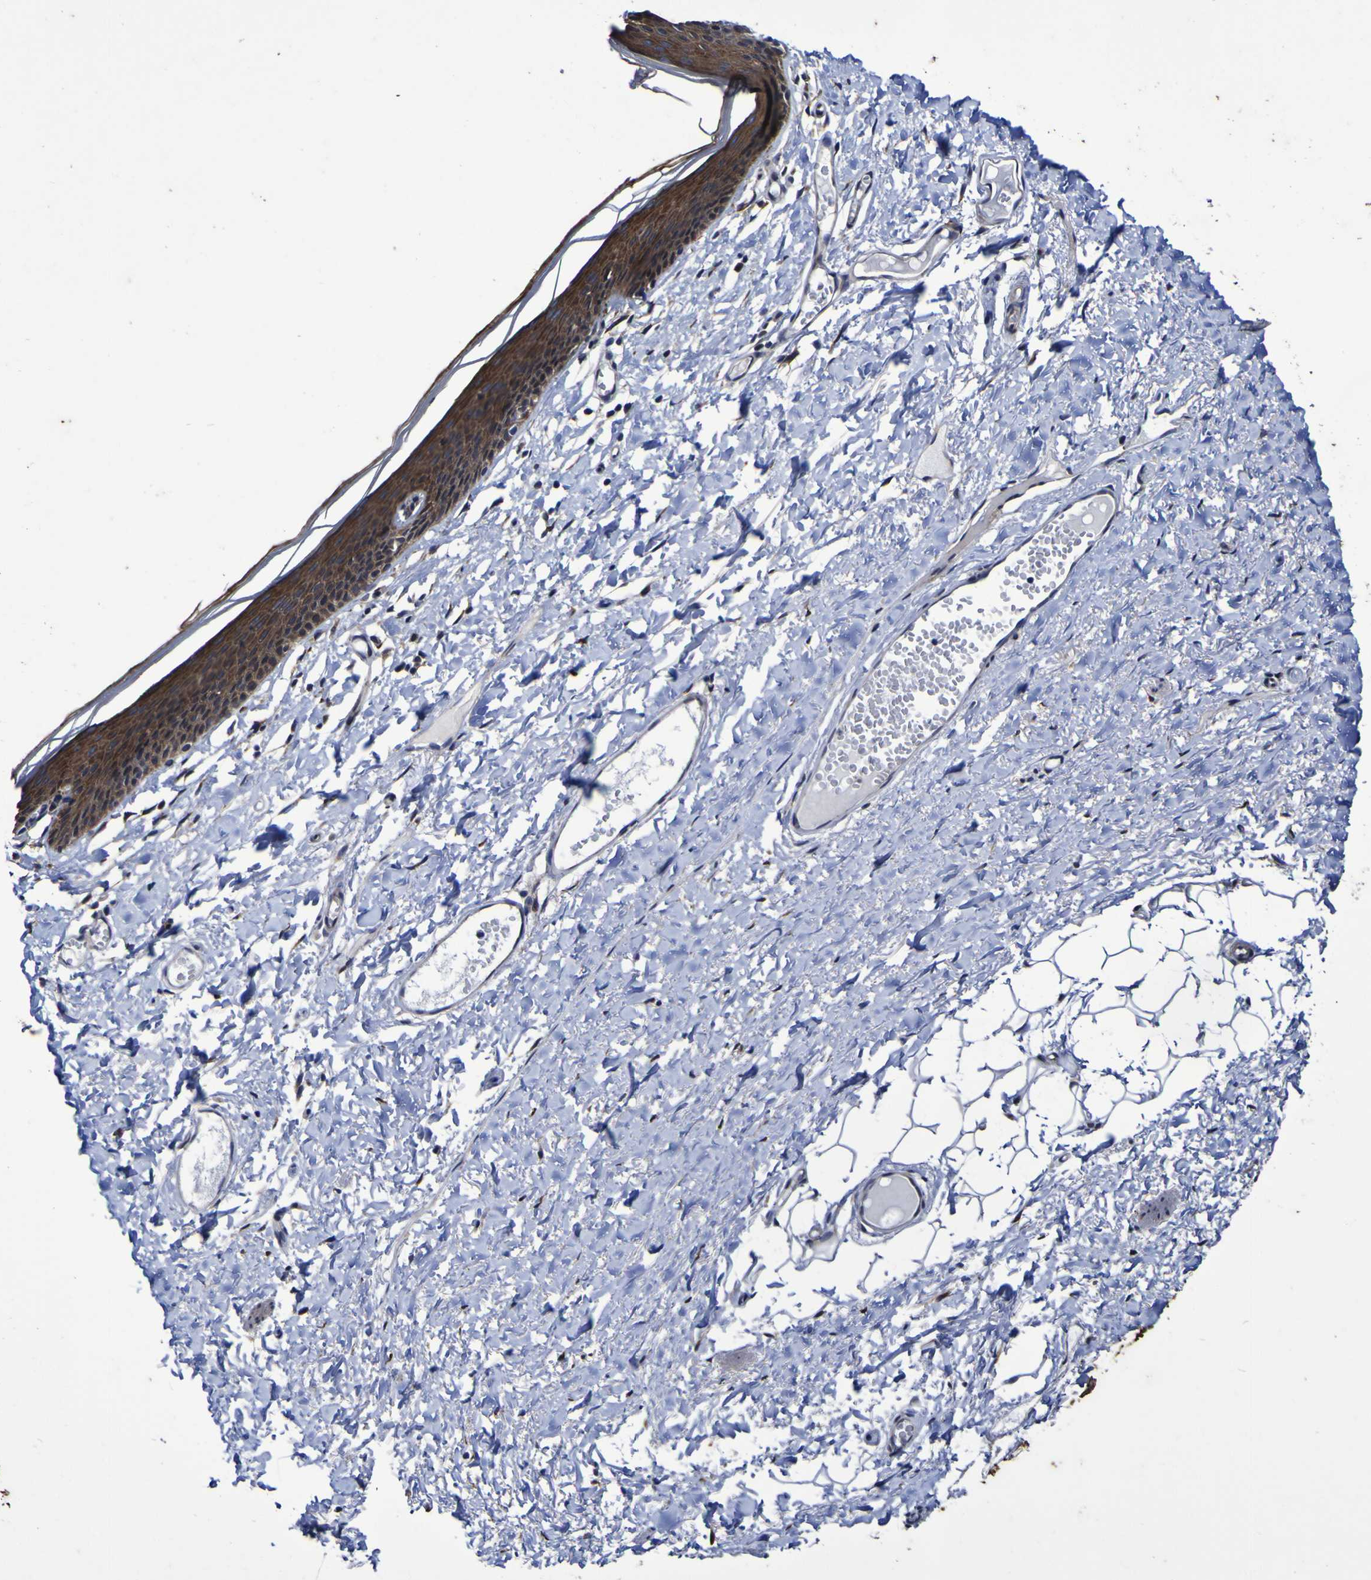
{"staining": {"intensity": "moderate", "quantity": ">75%", "location": "cytoplasmic/membranous"}, "tissue": "skin", "cell_type": "Epidermal cells", "image_type": "normal", "snomed": [{"axis": "morphology", "description": "Normal tissue, NOS"}, {"axis": "topography", "description": "Vulva"}], "caption": "Immunohistochemistry (IHC) of unremarkable human skin reveals medium levels of moderate cytoplasmic/membranous positivity in approximately >75% of epidermal cells.", "gene": "P3H1", "patient": {"sex": "female", "age": 54}}